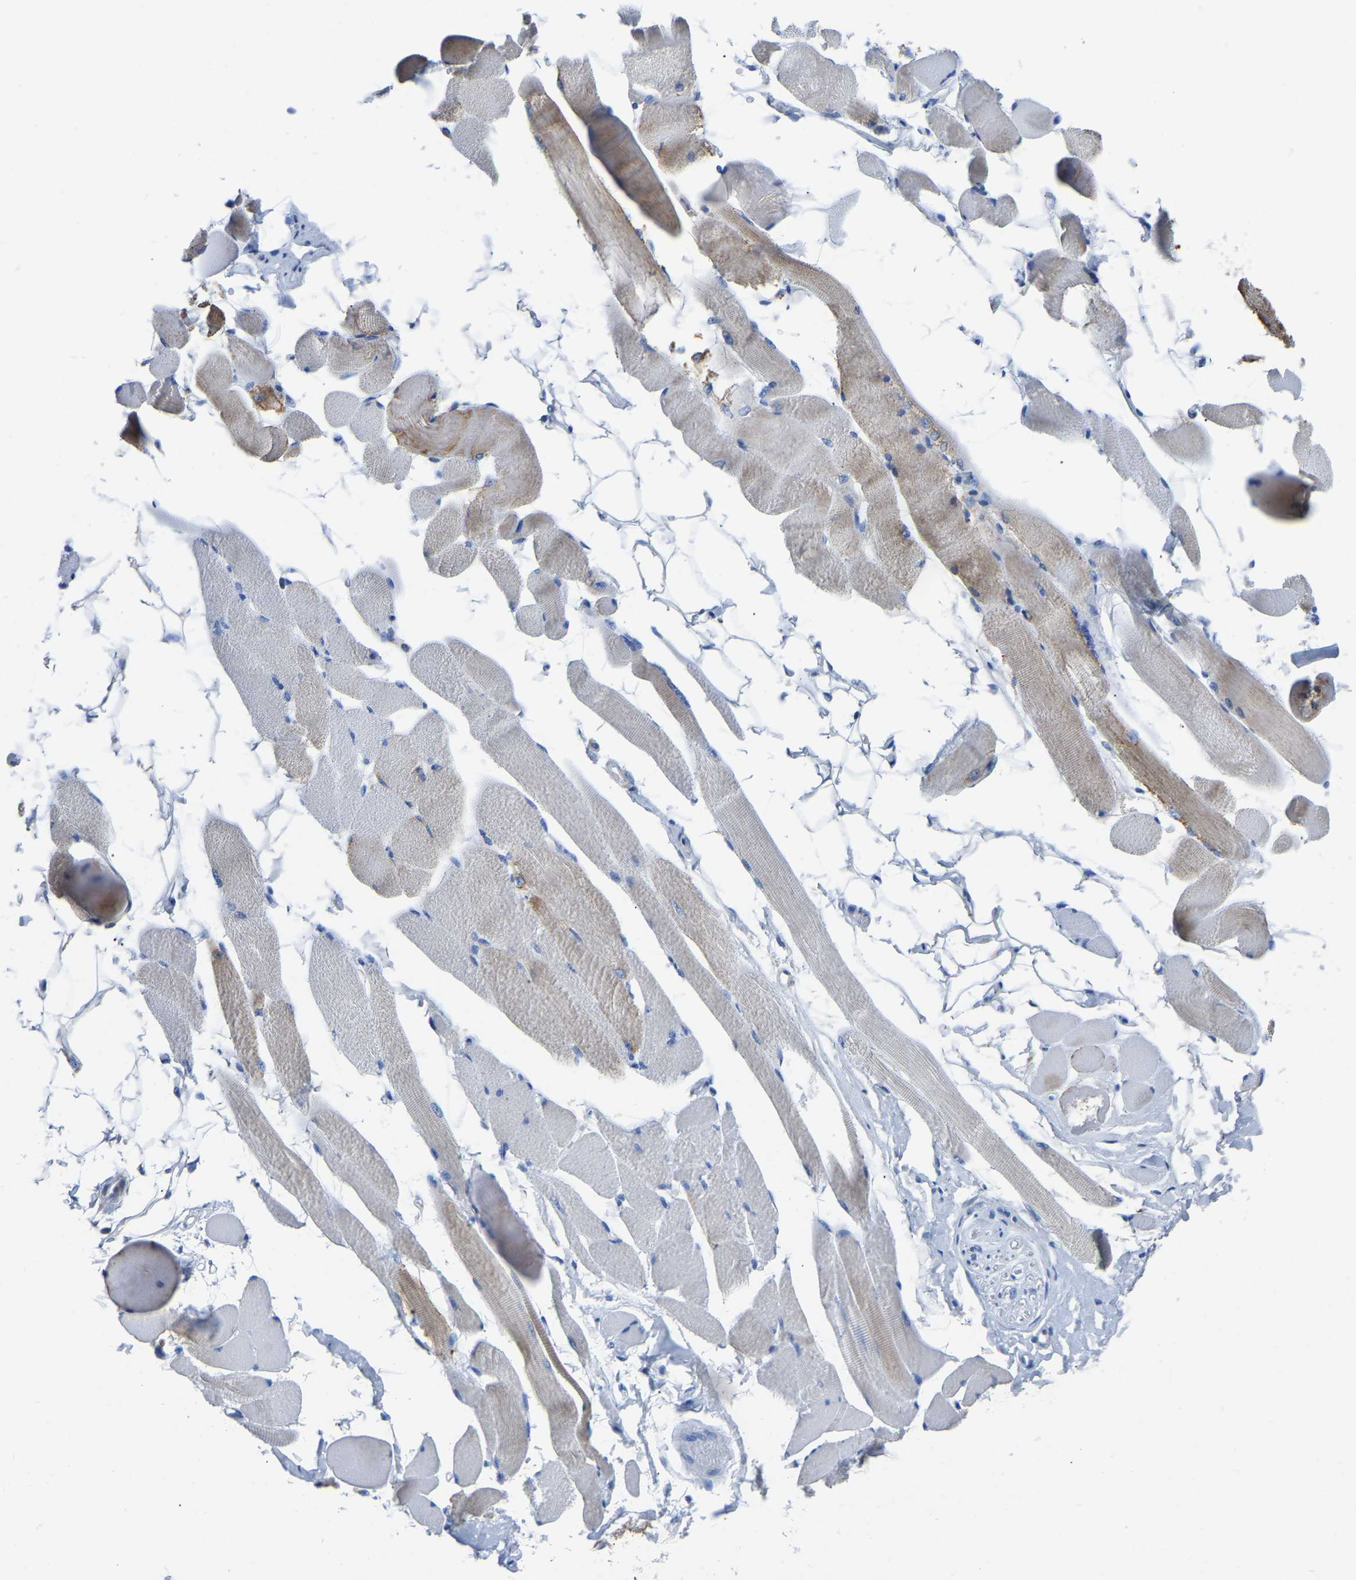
{"staining": {"intensity": "weak", "quantity": "<25%", "location": "cytoplasmic/membranous"}, "tissue": "skeletal muscle", "cell_type": "Myocytes", "image_type": "normal", "snomed": [{"axis": "morphology", "description": "Normal tissue, NOS"}, {"axis": "topography", "description": "Skeletal muscle"}, {"axis": "topography", "description": "Peripheral nerve tissue"}], "caption": "Immunohistochemical staining of benign human skeletal muscle exhibits no significant expression in myocytes.", "gene": "ETFA", "patient": {"sex": "female", "age": 84}}